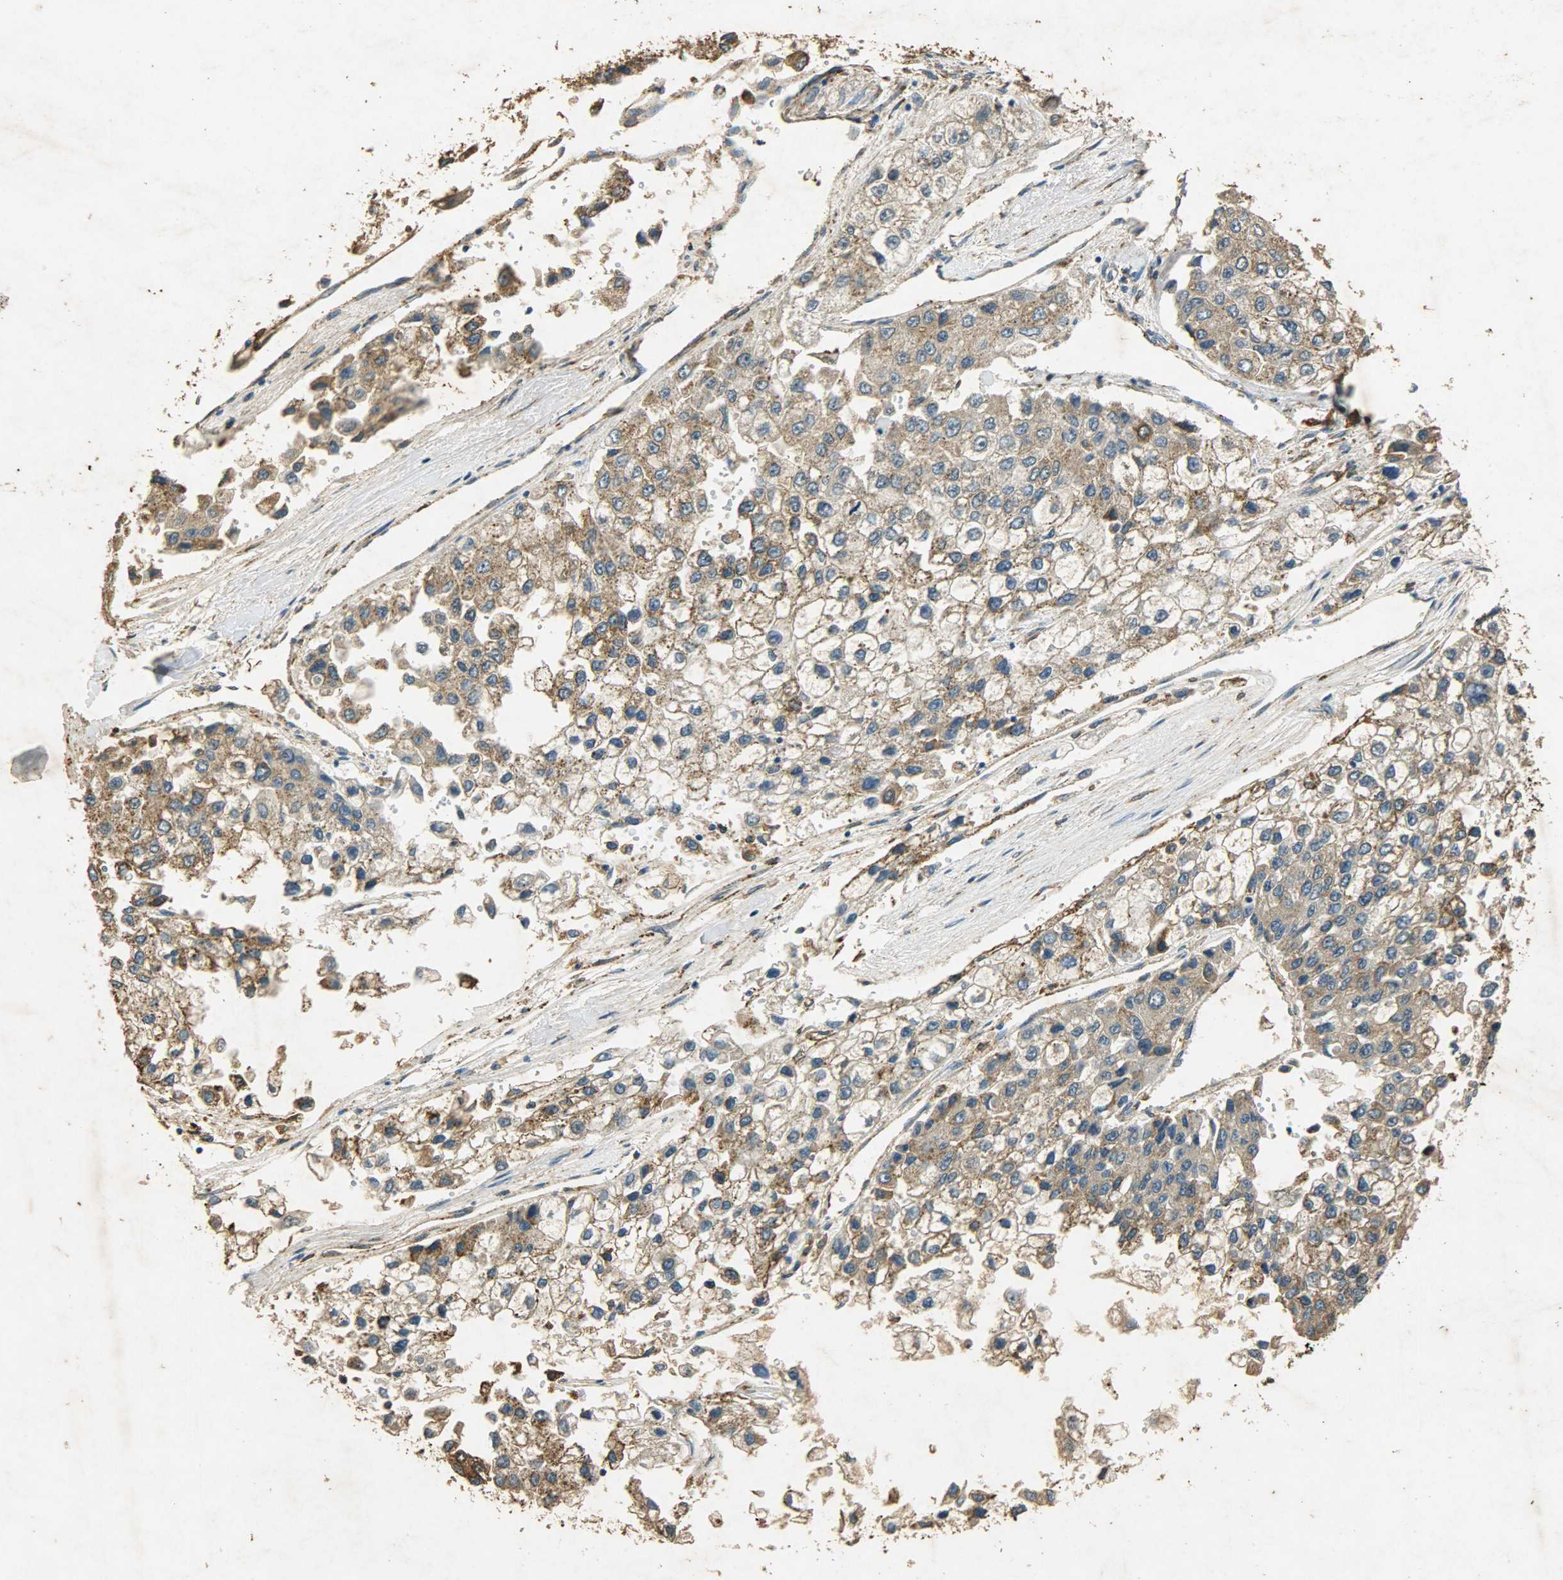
{"staining": {"intensity": "moderate", "quantity": ">75%", "location": "cytoplasmic/membranous"}, "tissue": "liver cancer", "cell_type": "Tumor cells", "image_type": "cancer", "snomed": [{"axis": "morphology", "description": "Carcinoma, Hepatocellular, NOS"}, {"axis": "topography", "description": "Liver"}], "caption": "Protein analysis of liver cancer tissue shows moderate cytoplasmic/membranous staining in about >75% of tumor cells.", "gene": "HSPA5", "patient": {"sex": "female", "age": 66}}